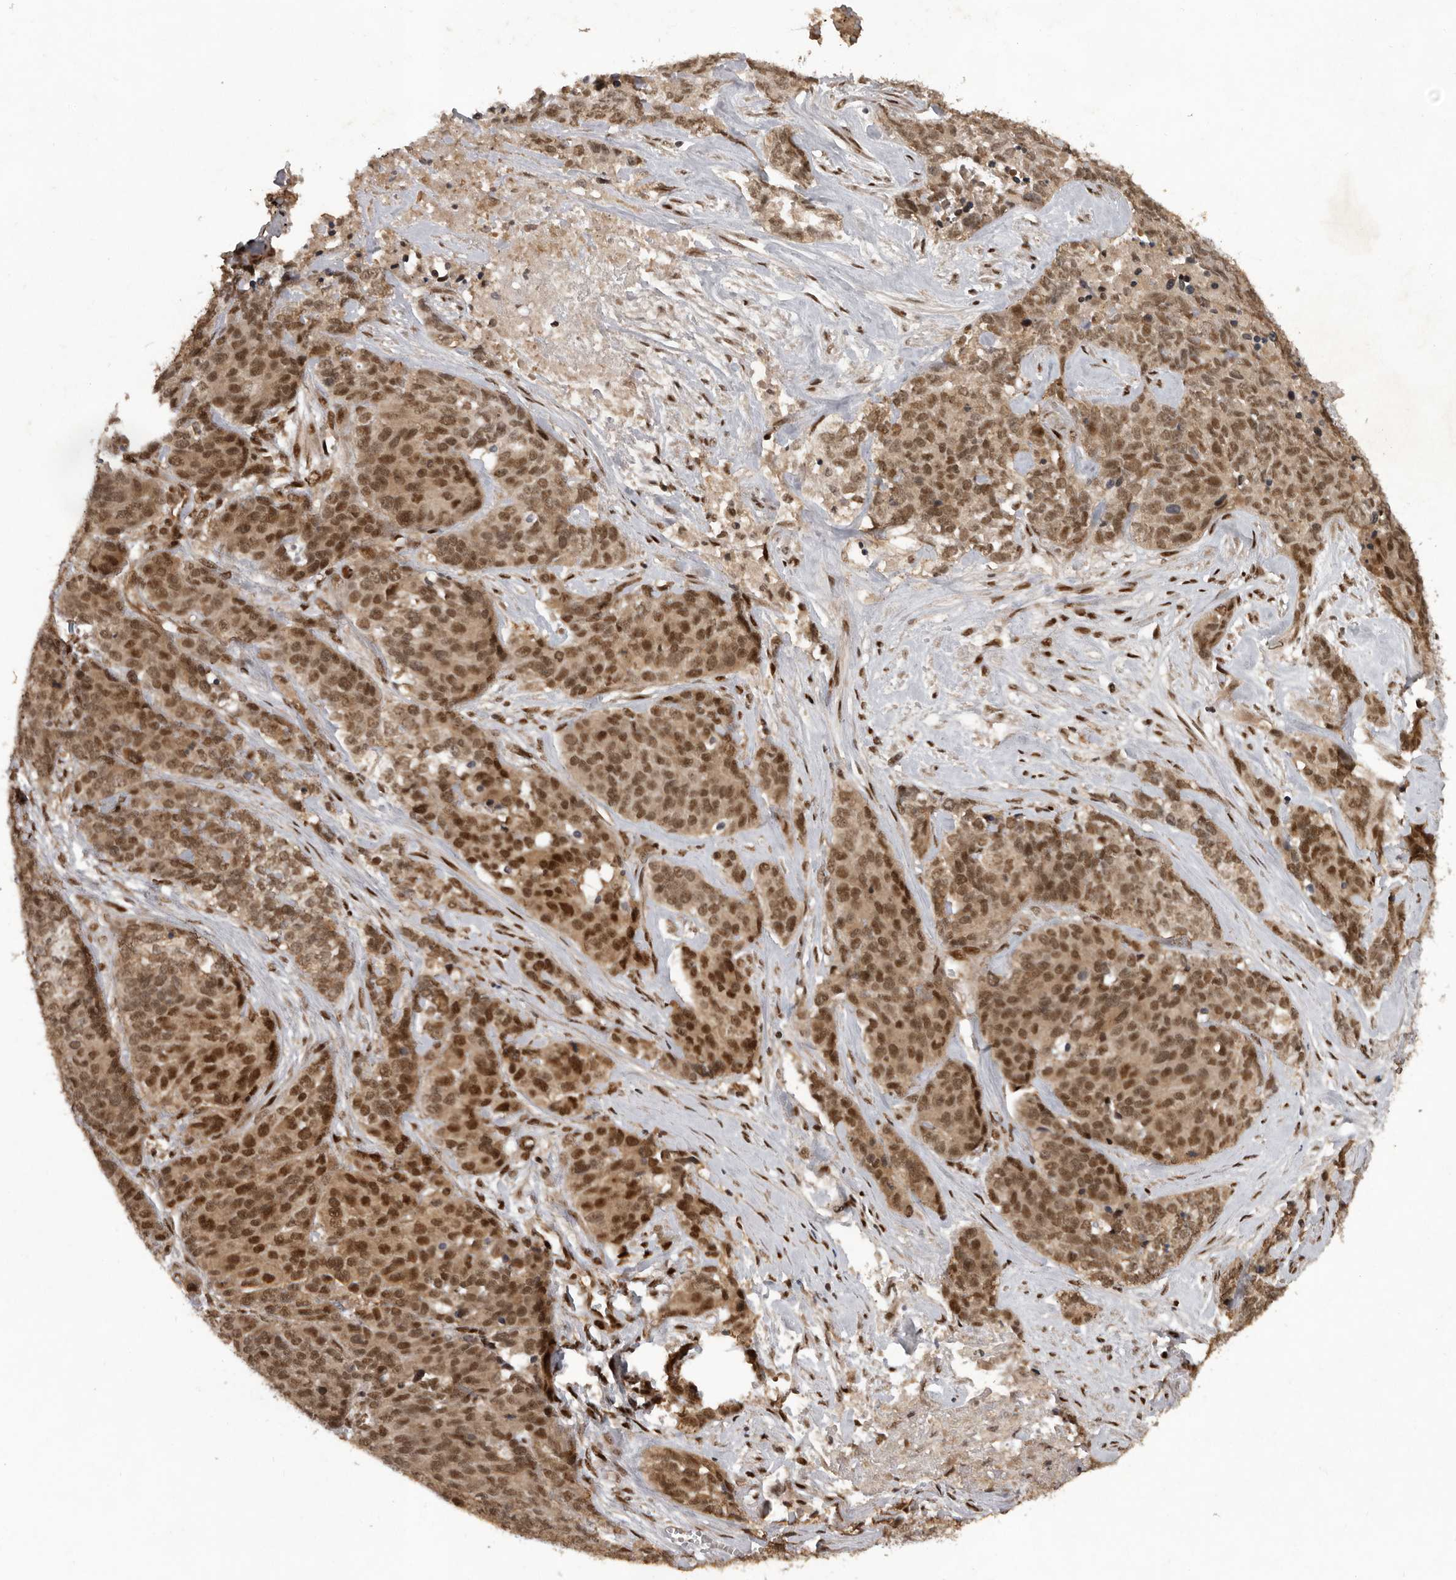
{"staining": {"intensity": "moderate", "quantity": ">75%", "location": "cytoplasmic/membranous,nuclear"}, "tissue": "ovarian cancer", "cell_type": "Tumor cells", "image_type": "cancer", "snomed": [{"axis": "morphology", "description": "Cystadenocarcinoma, serous, NOS"}, {"axis": "topography", "description": "Ovary"}], "caption": "Immunohistochemistry photomicrograph of ovarian cancer (serous cystadenocarcinoma) stained for a protein (brown), which demonstrates medium levels of moderate cytoplasmic/membranous and nuclear positivity in about >75% of tumor cells.", "gene": "CDC27", "patient": {"sex": "female", "age": 44}}